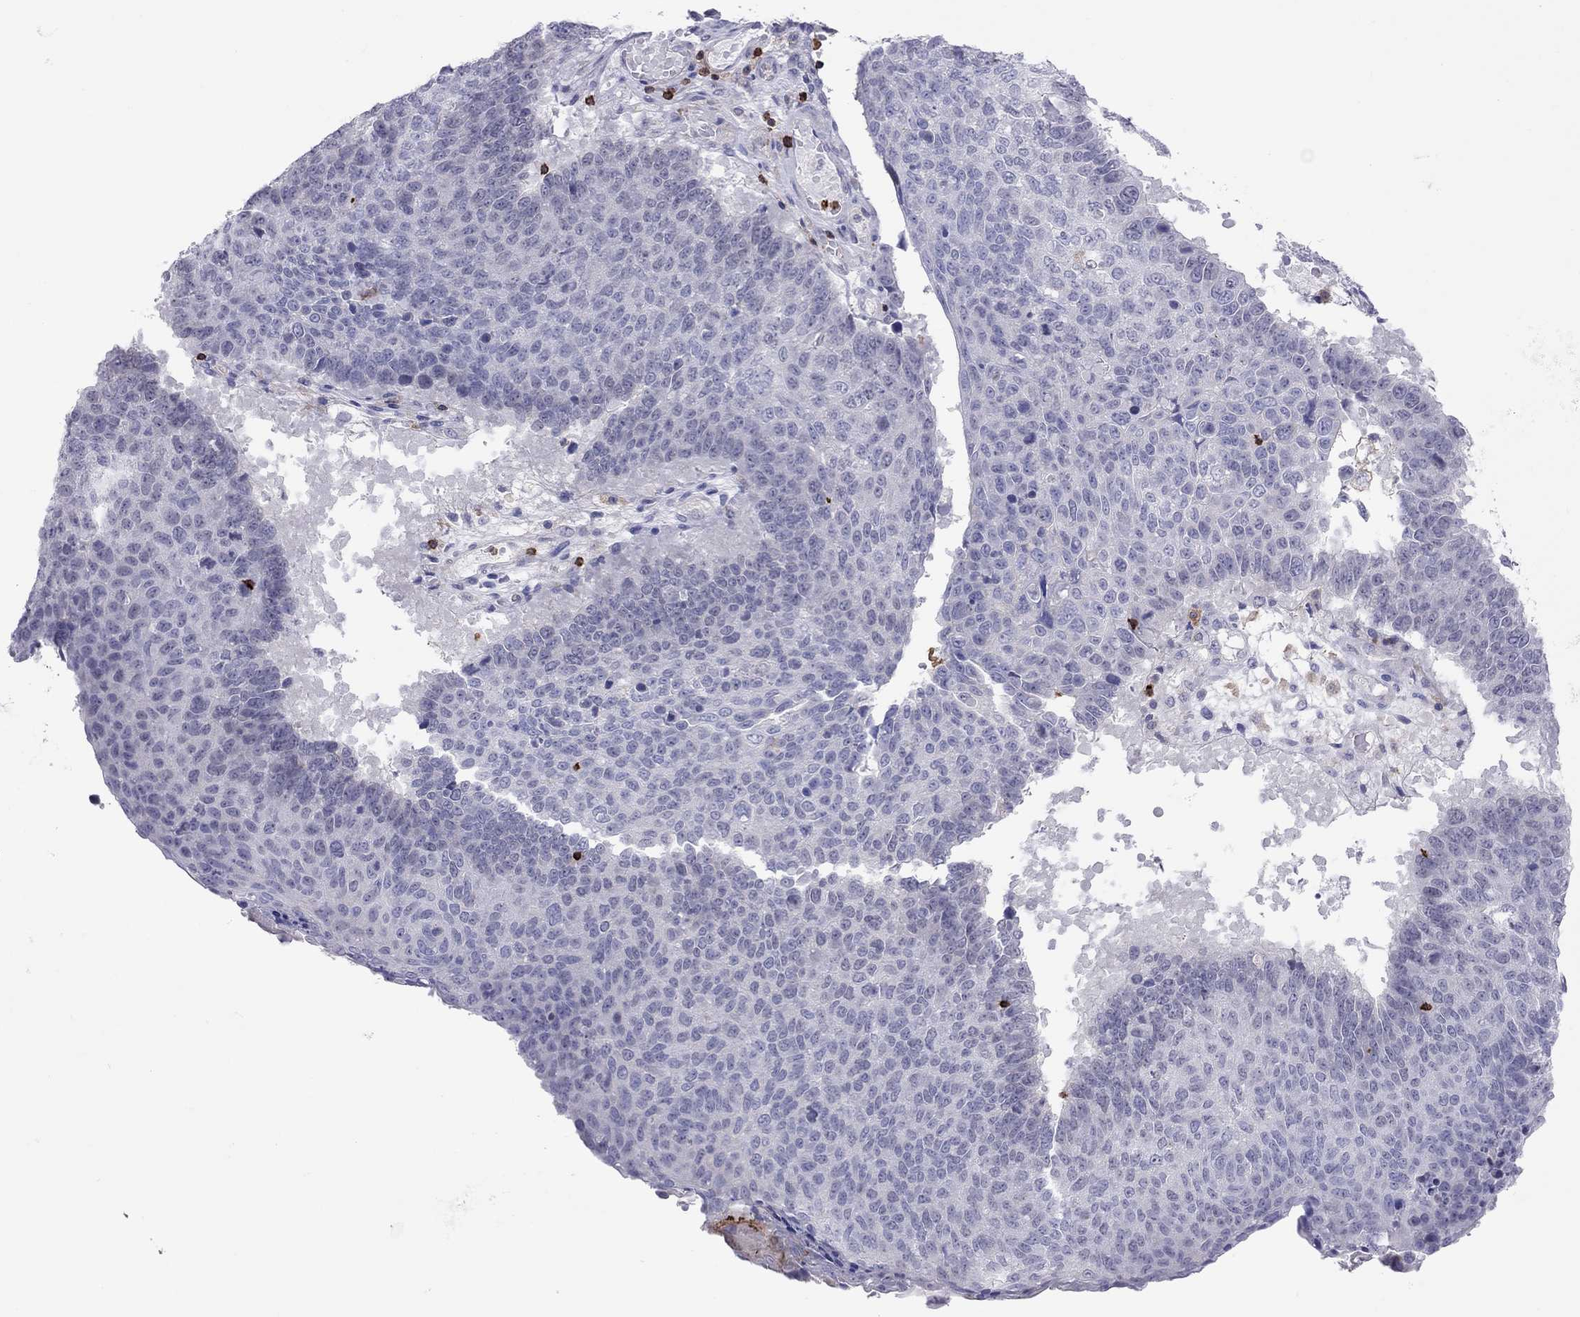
{"staining": {"intensity": "negative", "quantity": "none", "location": "none"}, "tissue": "lung cancer", "cell_type": "Tumor cells", "image_type": "cancer", "snomed": [{"axis": "morphology", "description": "Squamous cell carcinoma, NOS"}, {"axis": "topography", "description": "Lung"}], "caption": "A high-resolution photomicrograph shows immunohistochemistry staining of lung cancer (squamous cell carcinoma), which demonstrates no significant positivity in tumor cells. (Brightfield microscopy of DAB (3,3'-diaminobenzidine) immunohistochemistry at high magnification).", "gene": "MND1", "patient": {"sex": "male", "age": 73}}